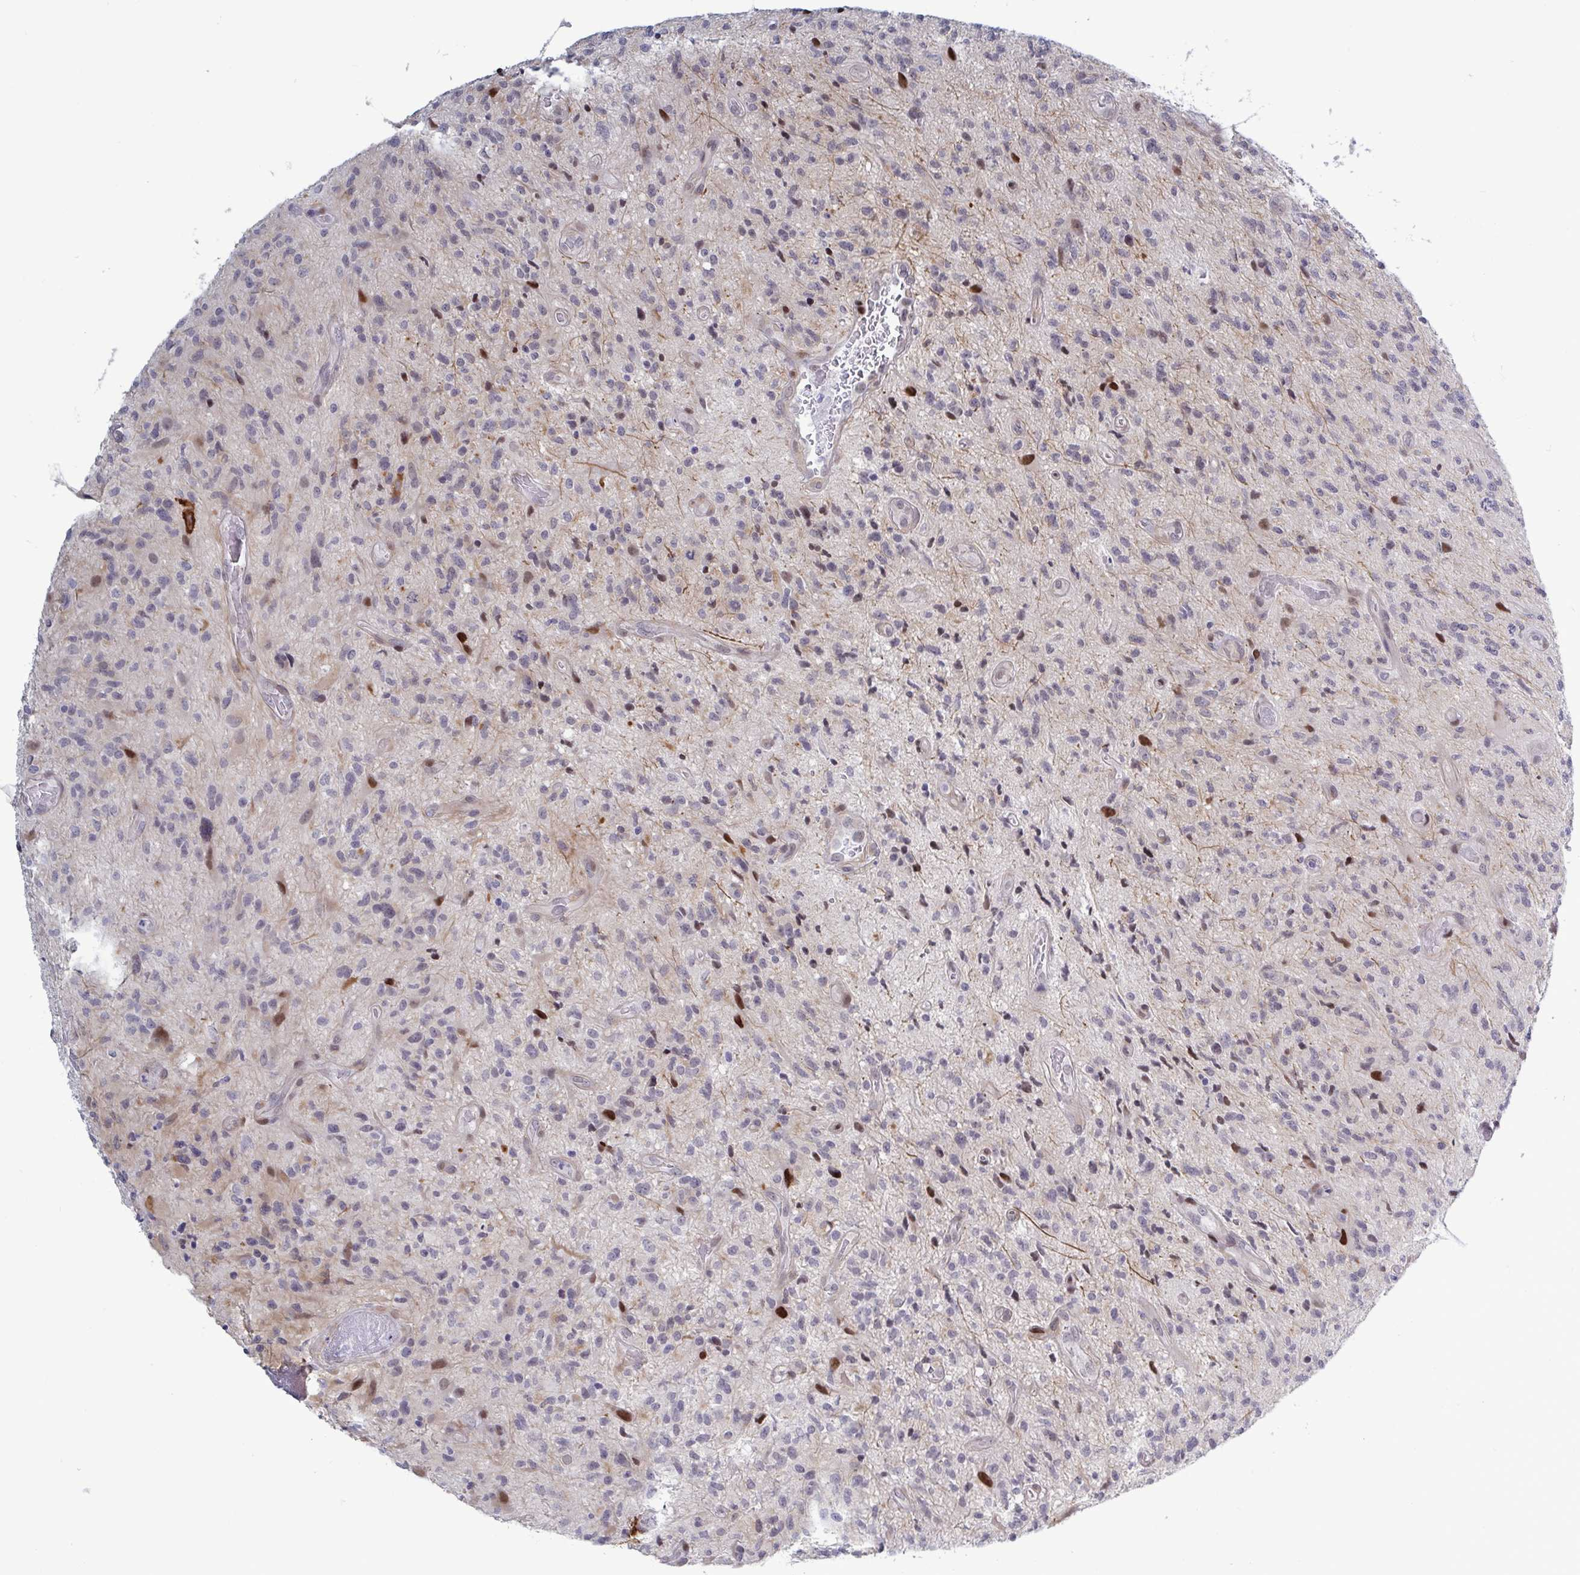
{"staining": {"intensity": "negative", "quantity": "none", "location": "none"}, "tissue": "glioma", "cell_type": "Tumor cells", "image_type": "cancer", "snomed": [{"axis": "morphology", "description": "Glioma, malignant, High grade"}, {"axis": "topography", "description": "Brain"}], "caption": "This is a image of IHC staining of glioma, which shows no positivity in tumor cells.", "gene": "TCEAL8", "patient": {"sex": "male", "age": 67}}